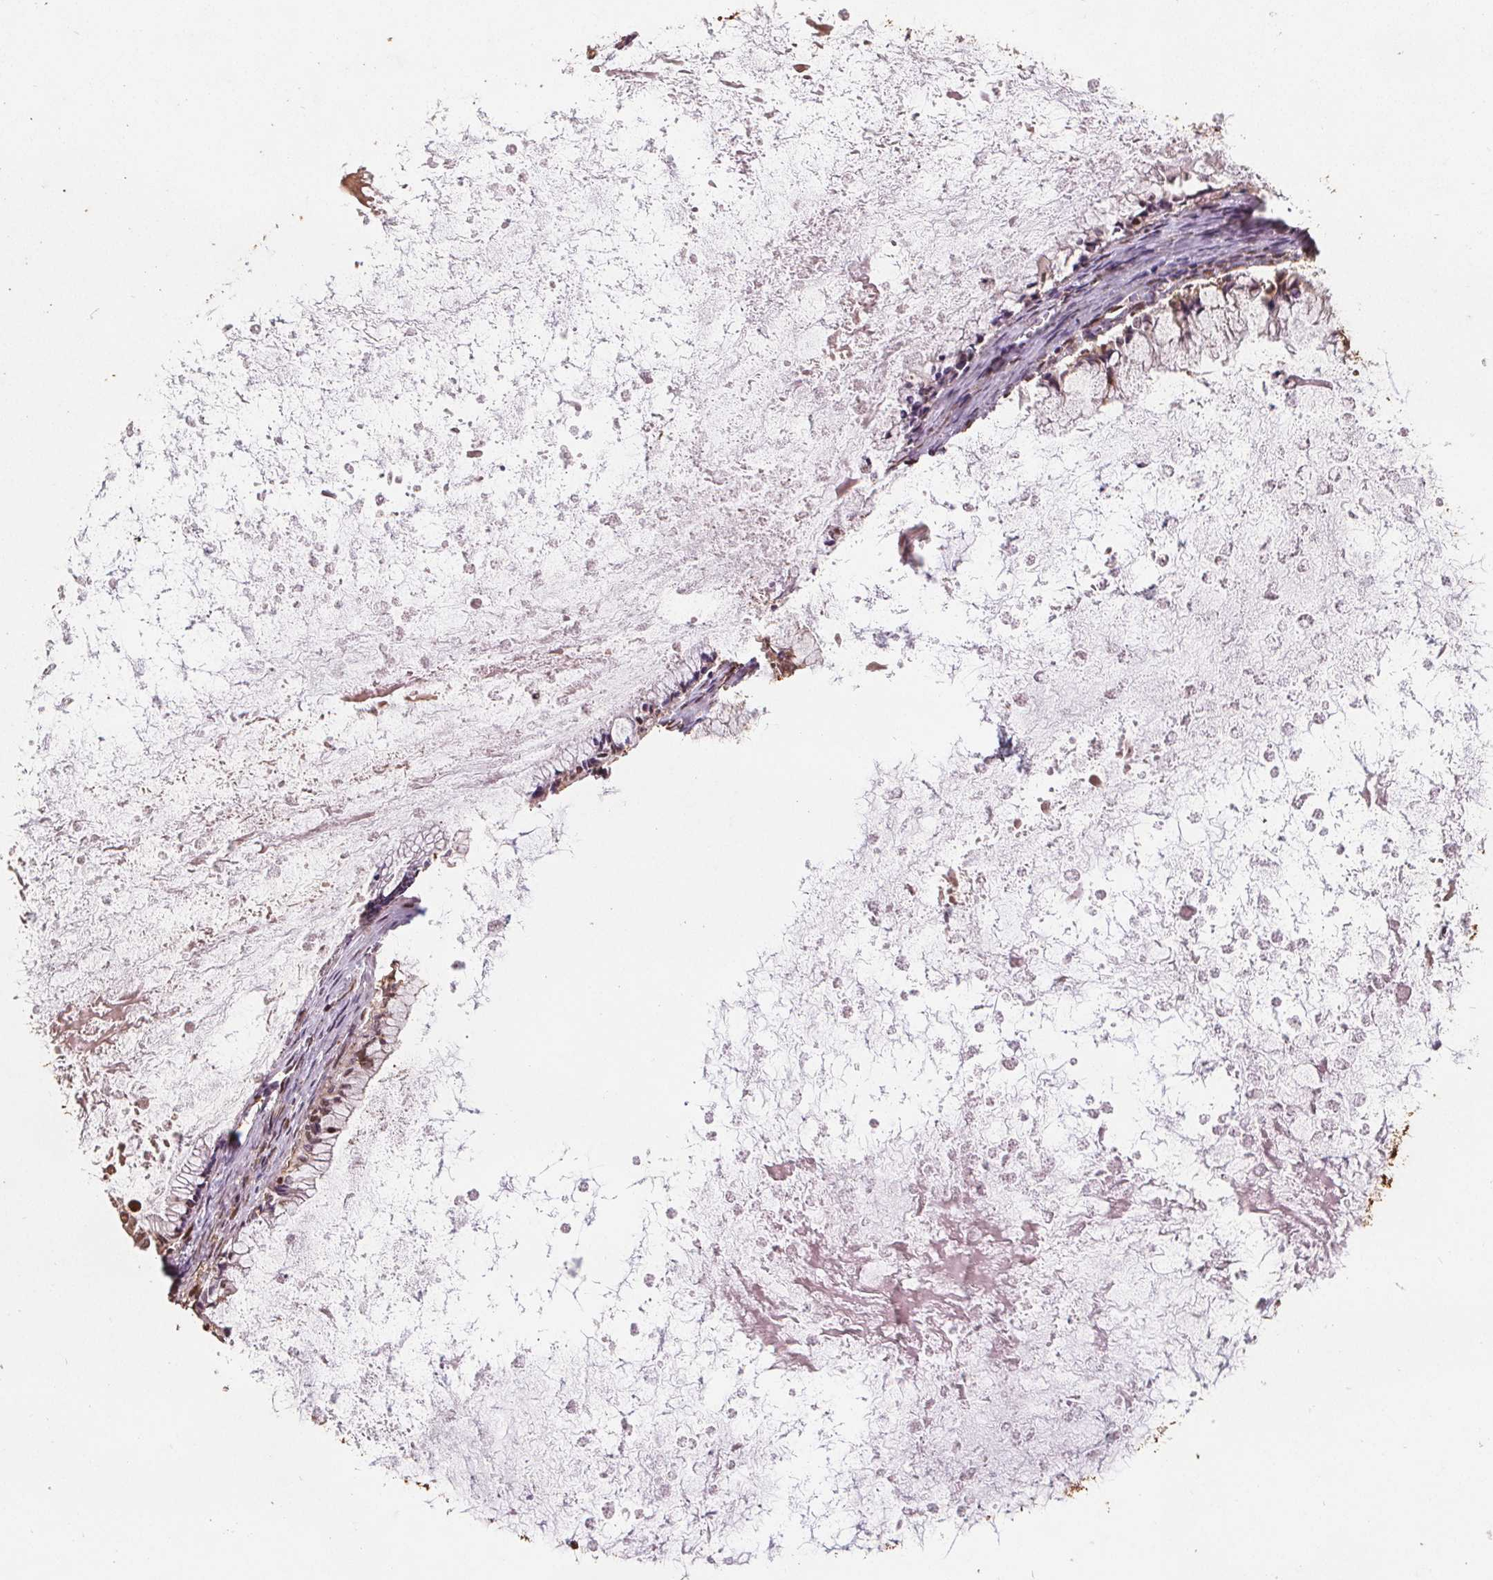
{"staining": {"intensity": "weak", "quantity": "<25%", "location": "nuclear"}, "tissue": "ovarian cancer", "cell_type": "Tumor cells", "image_type": "cancer", "snomed": [{"axis": "morphology", "description": "Cystadenocarcinoma, mucinous, NOS"}, {"axis": "topography", "description": "Ovary"}], "caption": "The immunohistochemistry (IHC) photomicrograph has no significant expression in tumor cells of ovarian cancer (mucinous cystadenocarcinoma) tissue. (DAB immunohistochemistry, high magnification).", "gene": "ENO1", "patient": {"sex": "female", "age": 67}}